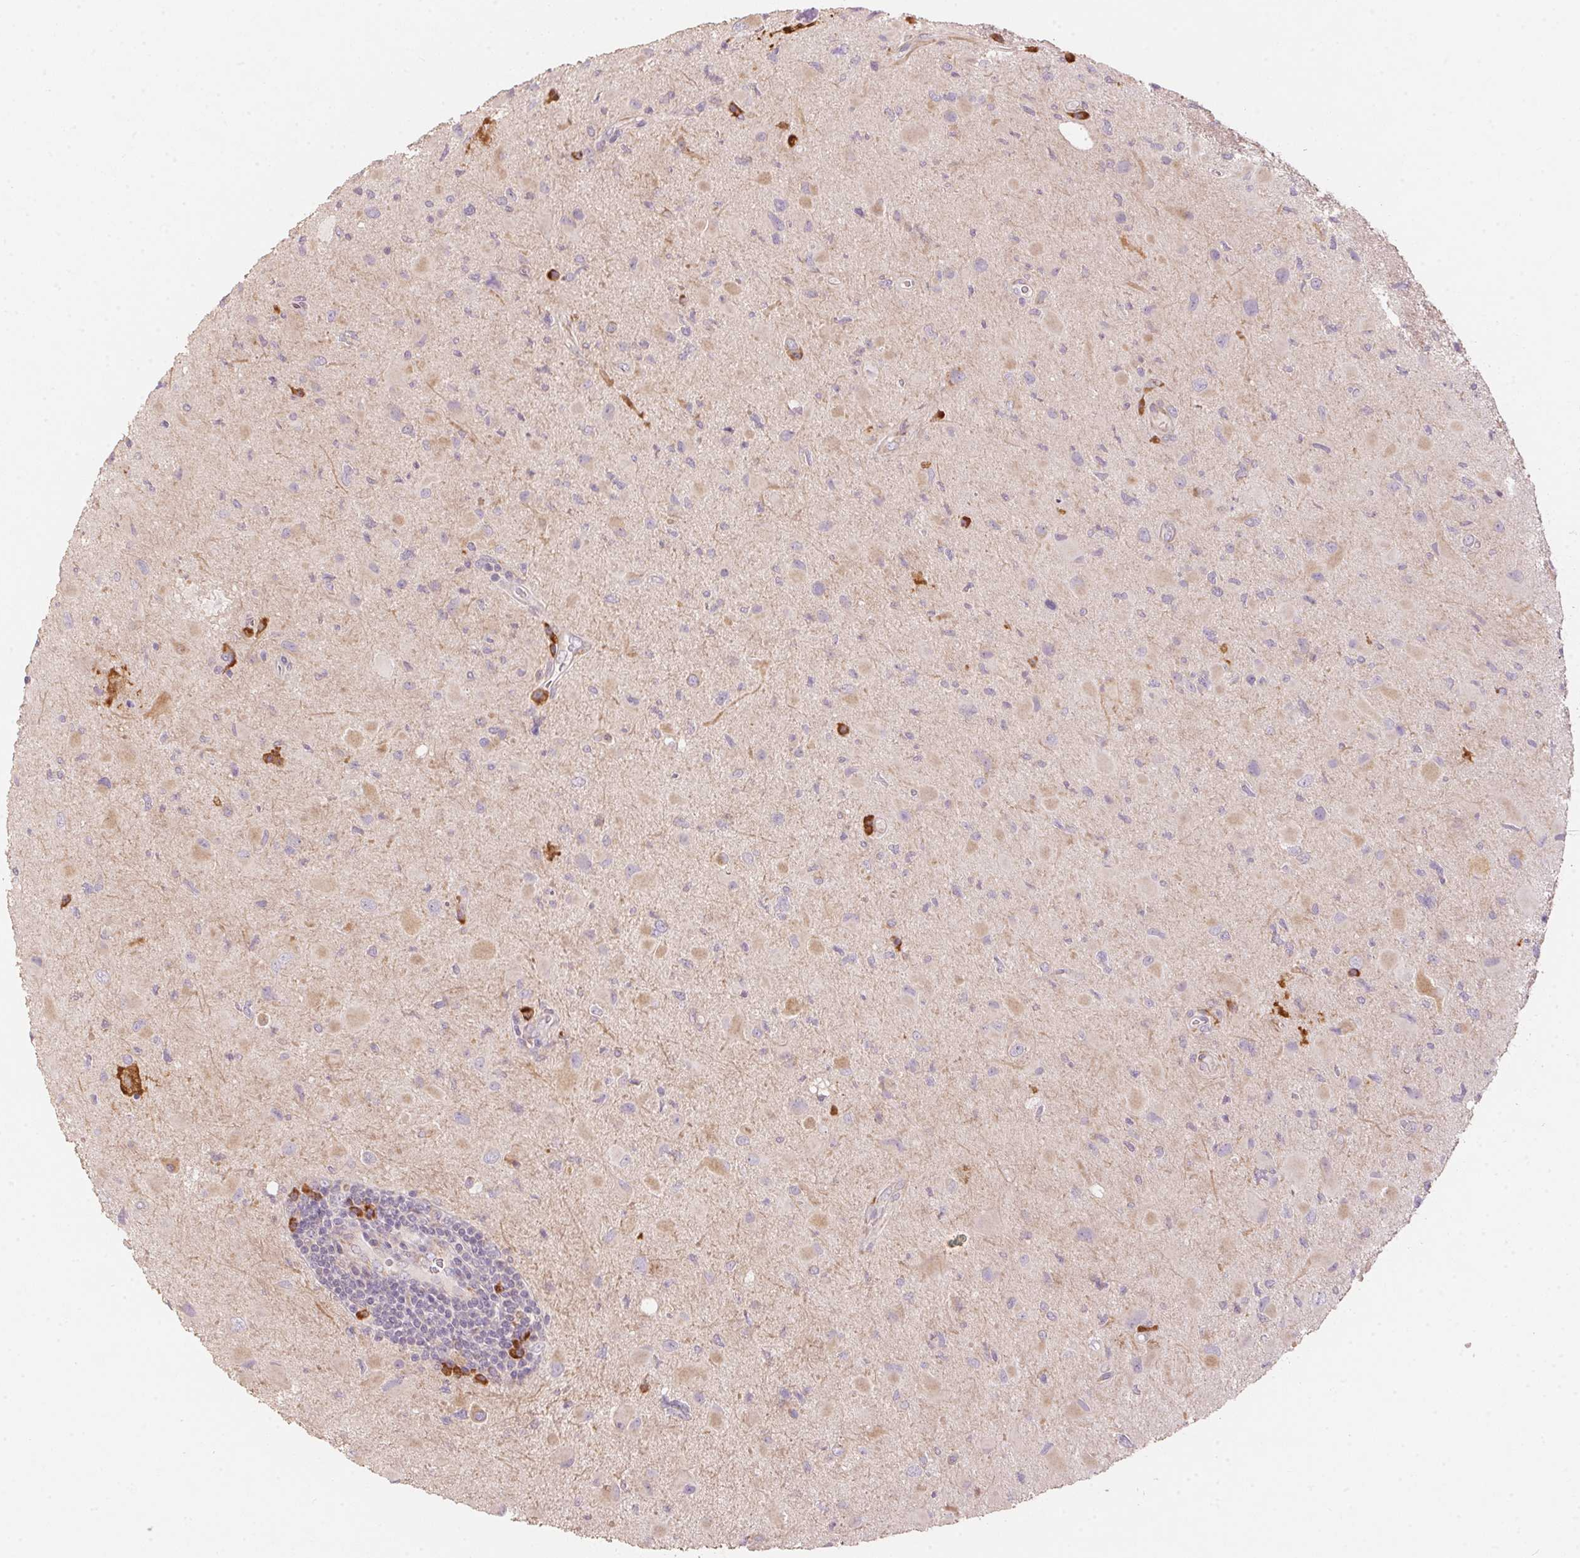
{"staining": {"intensity": "negative", "quantity": "none", "location": "none"}, "tissue": "glioma", "cell_type": "Tumor cells", "image_type": "cancer", "snomed": [{"axis": "morphology", "description": "Glioma, malignant, Low grade"}, {"axis": "topography", "description": "Brain"}], "caption": "Tumor cells are negative for protein expression in human glioma.", "gene": "BLOC1S2", "patient": {"sex": "female", "age": 32}}